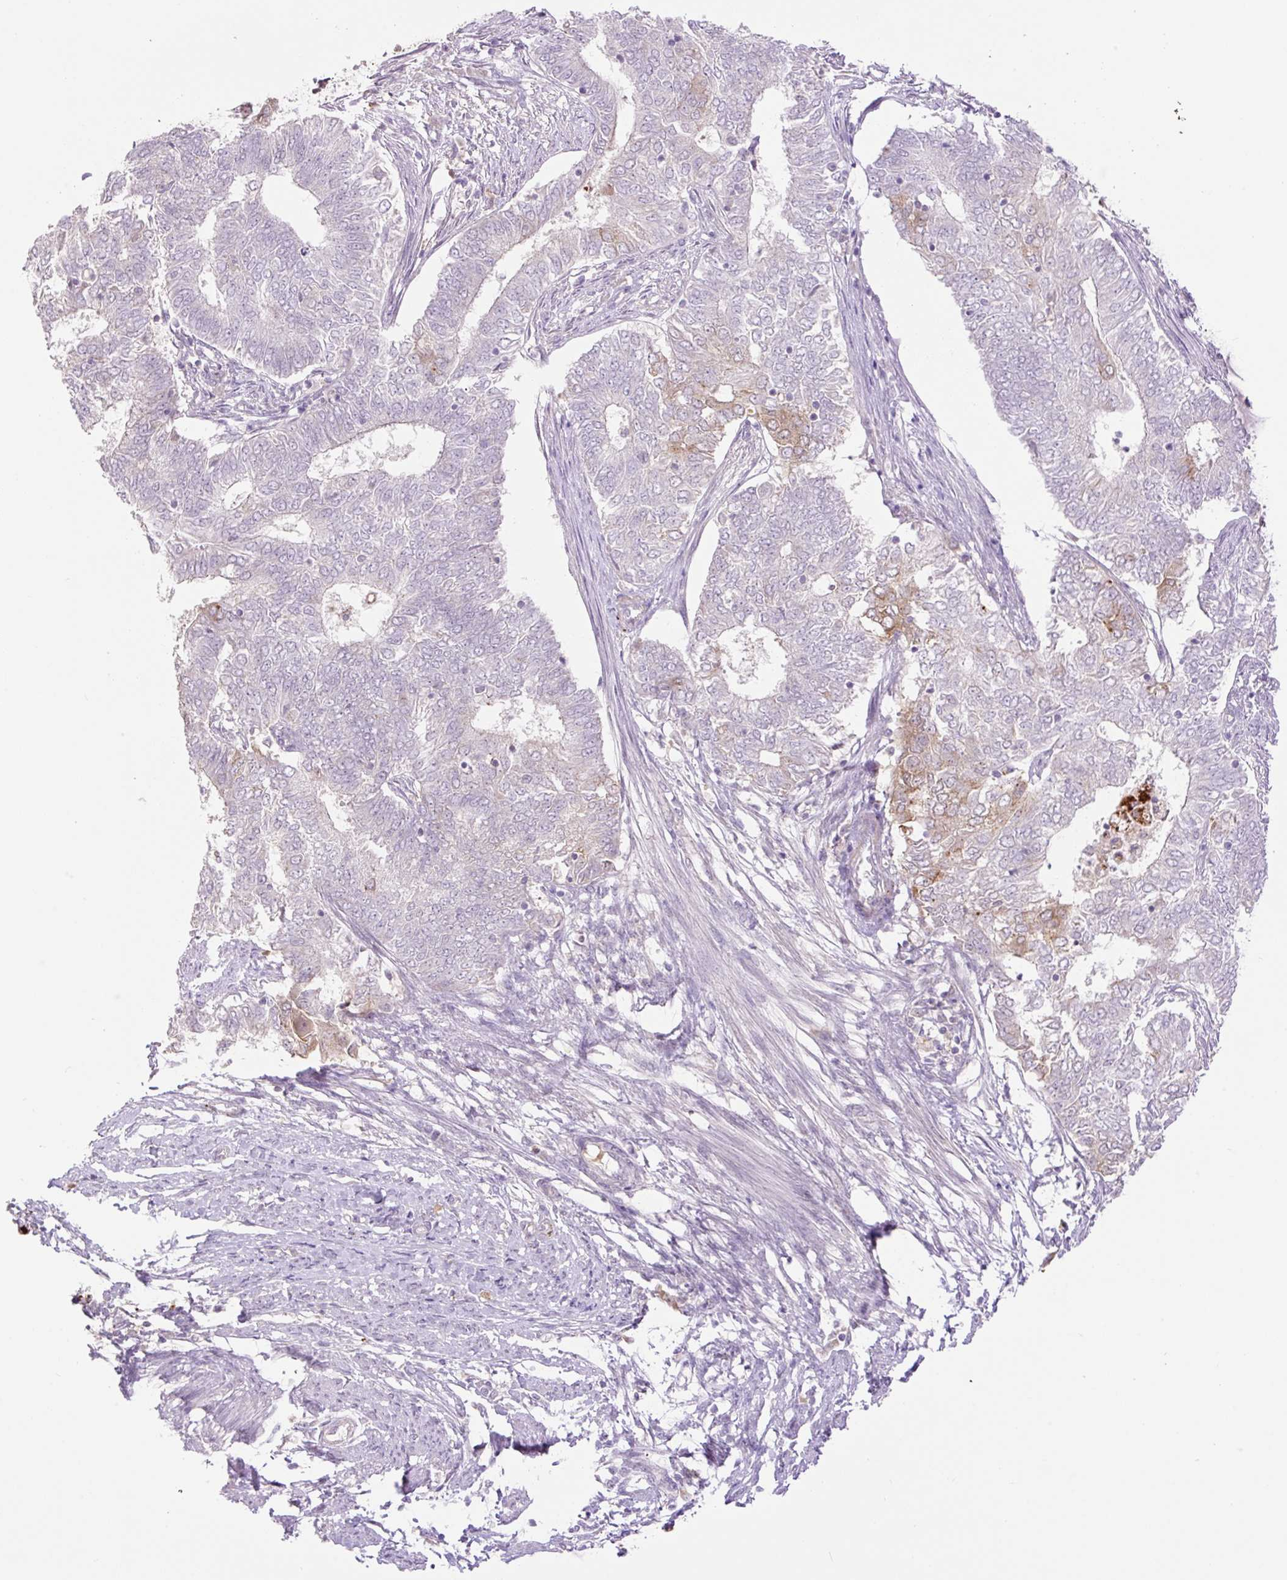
{"staining": {"intensity": "weak", "quantity": "<25%", "location": "cytoplasmic/membranous"}, "tissue": "endometrial cancer", "cell_type": "Tumor cells", "image_type": "cancer", "snomed": [{"axis": "morphology", "description": "Adenocarcinoma, NOS"}, {"axis": "topography", "description": "Endometrium"}], "caption": "DAB immunohistochemical staining of human endometrial cancer displays no significant positivity in tumor cells. (Brightfield microscopy of DAB immunohistochemistry (IHC) at high magnification).", "gene": "HABP4", "patient": {"sex": "female", "age": 62}}